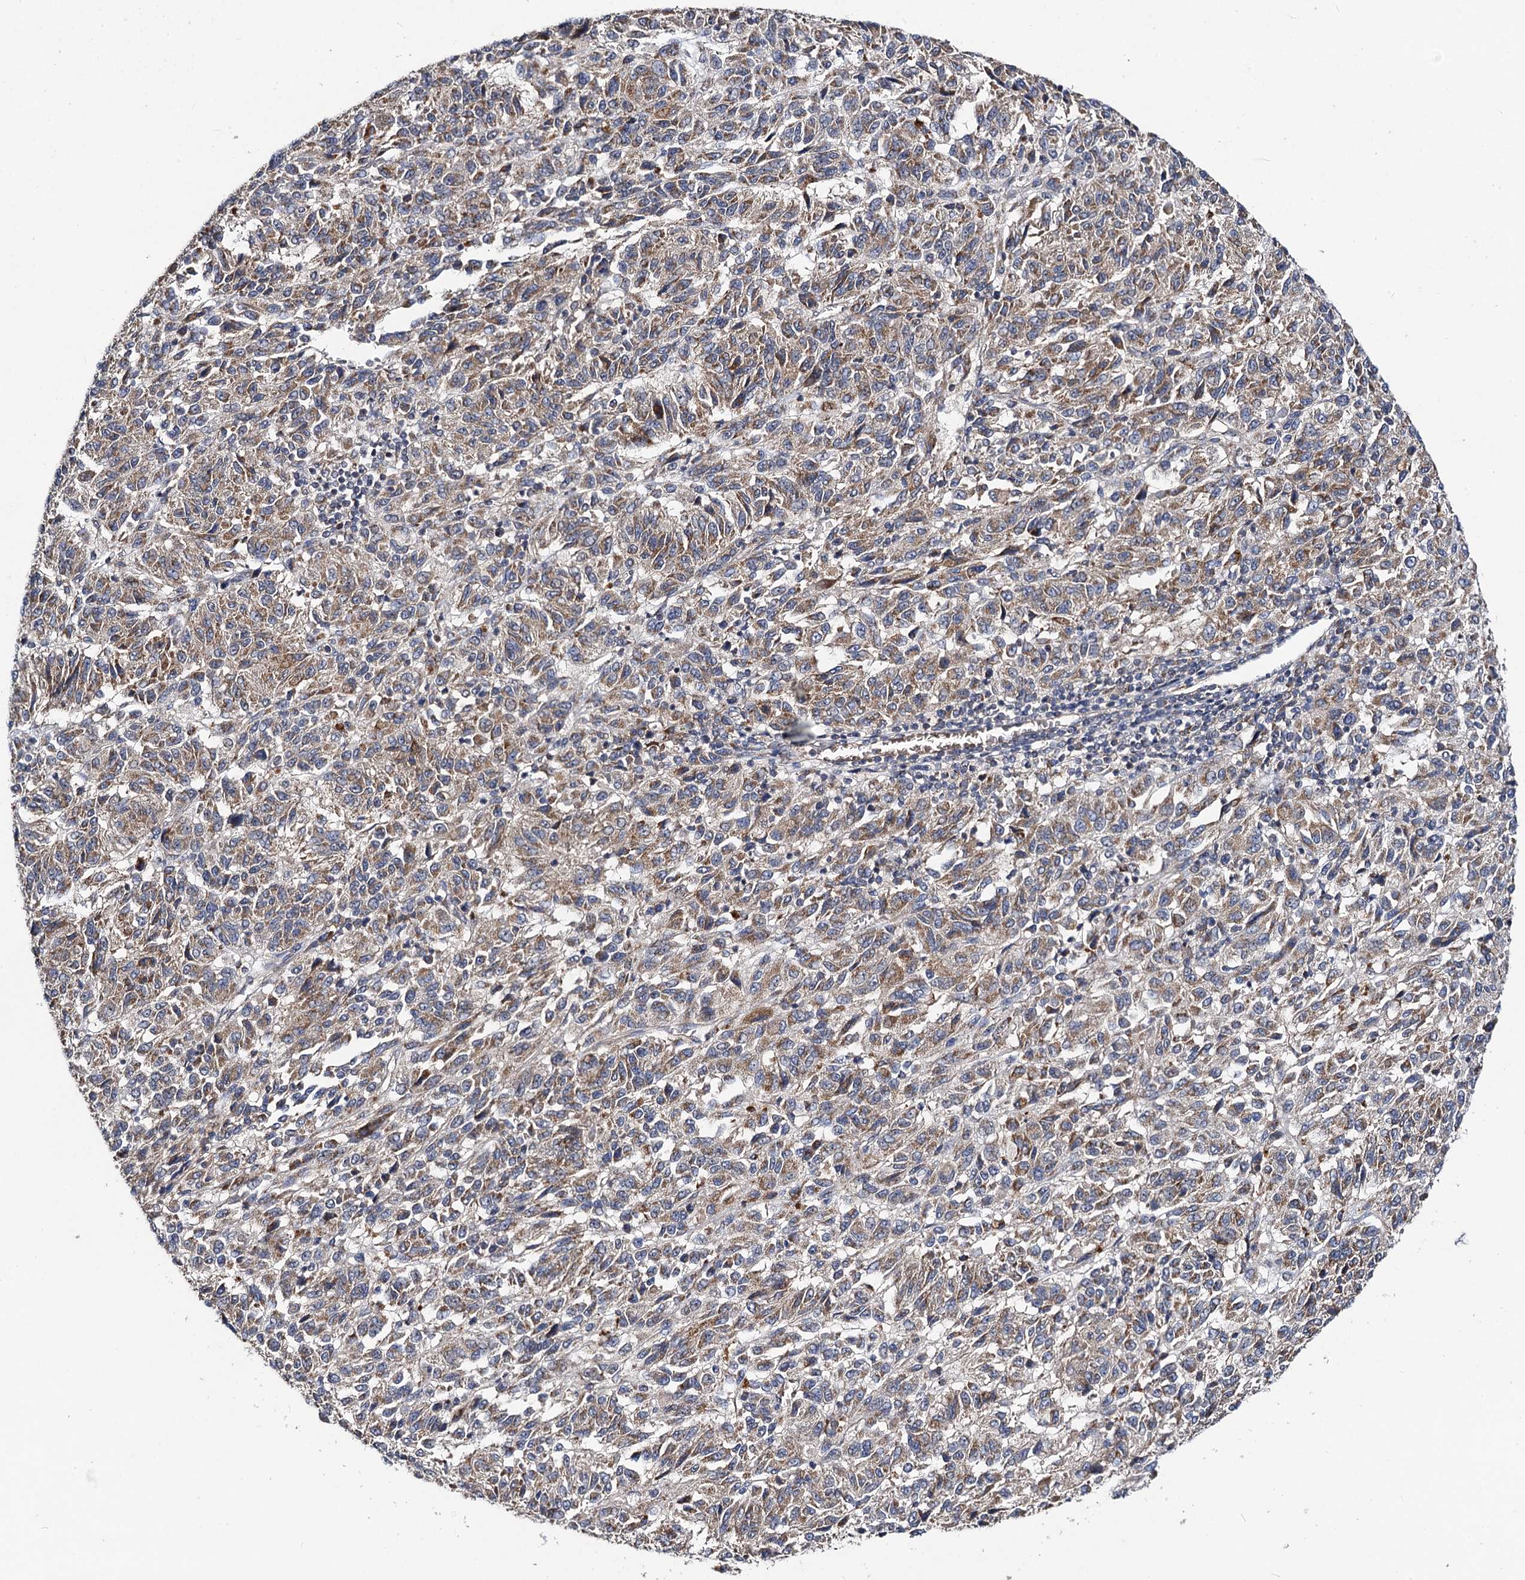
{"staining": {"intensity": "moderate", "quantity": ">75%", "location": "cytoplasmic/membranous"}, "tissue": "melanoma", "cell_type": "Tumor cells", "image_type": "cancer", "snomed": [{"axis": "morphology", "description": "Malignant melanoma, Metastatic site"}, {"axis": "topography", "description": "Lung"}], "caption": "Protein staining shows moderate cytoplasmic/membranous expression in about >75% of tumor cells in malignant melanoma (metastatic site). (Brightfield microscopy of DAB IHC at high magnification).", "gene": "VPS37D", "patient": {"sex": "male", "age": 64}}